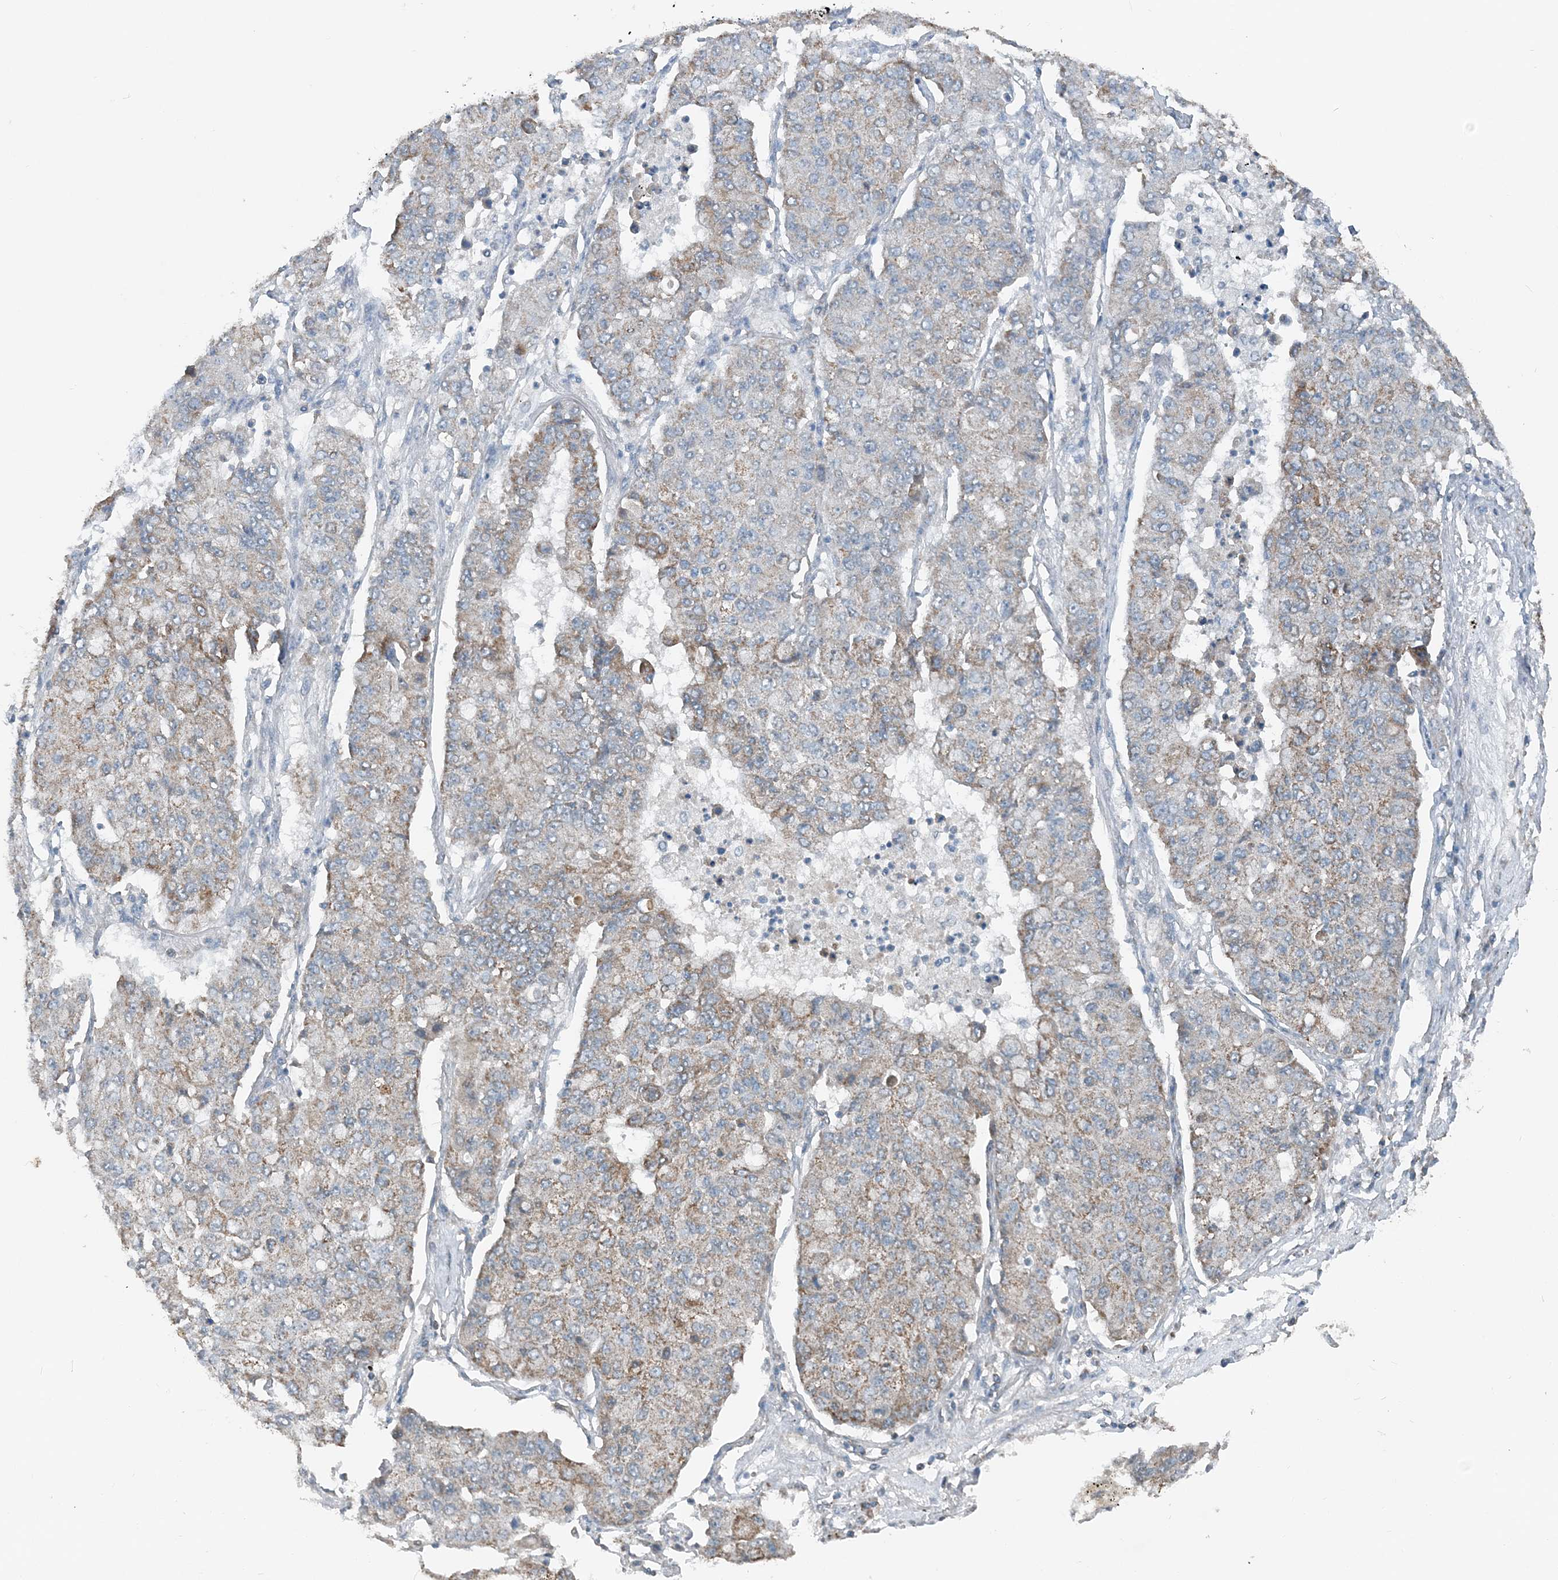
{"staining": {"intensity": "weak", "quantity": ">75%", "location": "cytoplasmic/membranous"}, "tissue": "lung cancer", "cell_type": "Tumor cells", "image_type": "cancer", "snomed": [{"axis": "morphology", "description": "Squamous cell carcinoma, NOS"}, {"axis": "topography", "description": "Lung"}], "caption": "A high-resolution image shows immunohistochemistry staining of lung cancer, which exhibits weak cytoplasmic/membranous positivity in approximately >75% of tumor cells. (DAB (3,3'-diaminobenzidine) IHC with brightfield microscopy, high magnification).", "gene": "SUCLG1", "patient": {"sex": "male", "age": 74}}